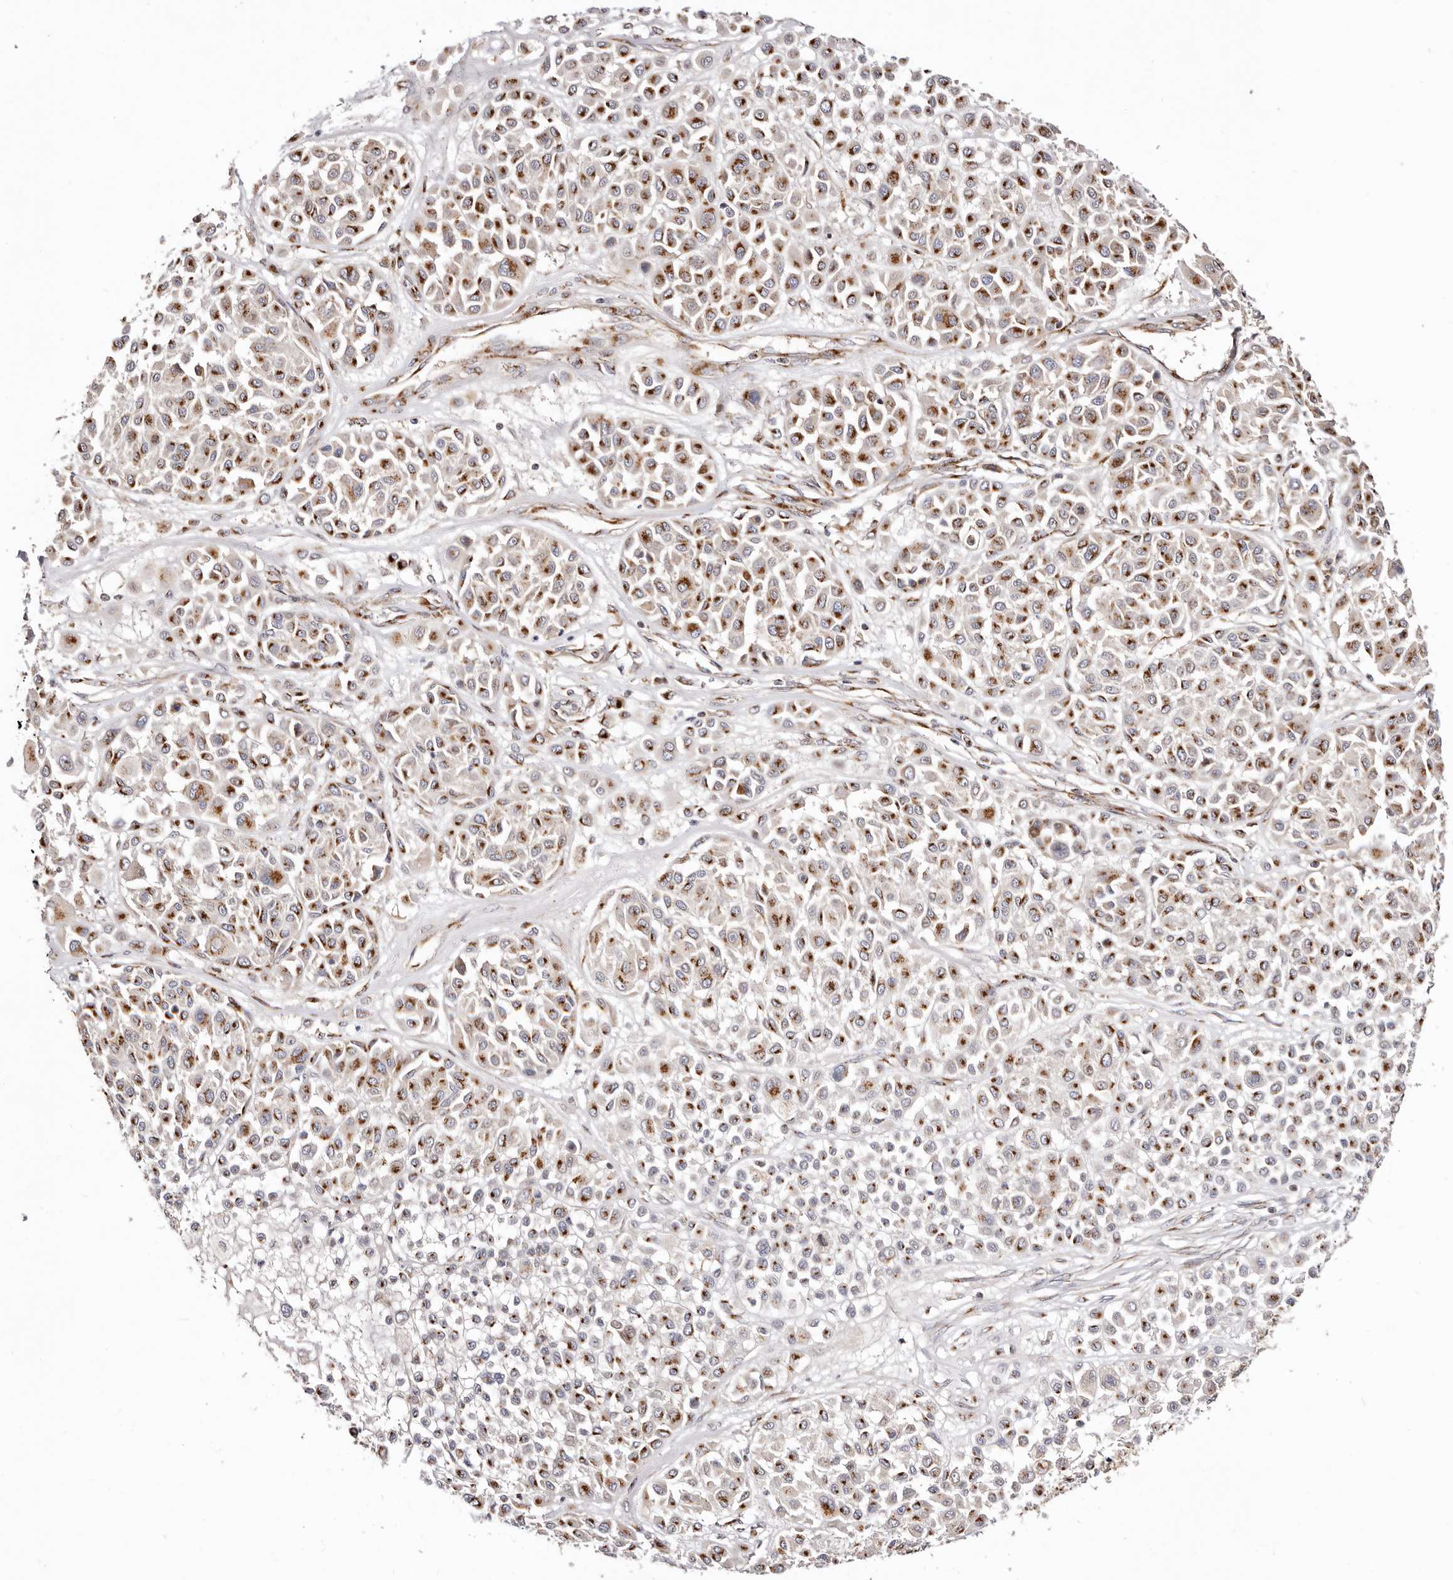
{"staining": {"intensity": "strong", "quantity": ">75%", "location": "cytoplasmic/membranous"}, "tissue": "melanoma", "cell_type": "Tumor cells", "image_type": "cancer", "snomed": [{"axis": "morphology", "description": "Malignant melanoma, Metastatic site"}, {"axis": "topography", "description": "Soft tissue"}], "caption": "High-power microscopy captured an IHC histopathology image of malignant melanoma (metastatic site), revealing strong cytoplasmic/membranous positivity in about >75% of tumor cells.", "gene": "MAPK6", "patient": {"sex": "male", "age": 41}}